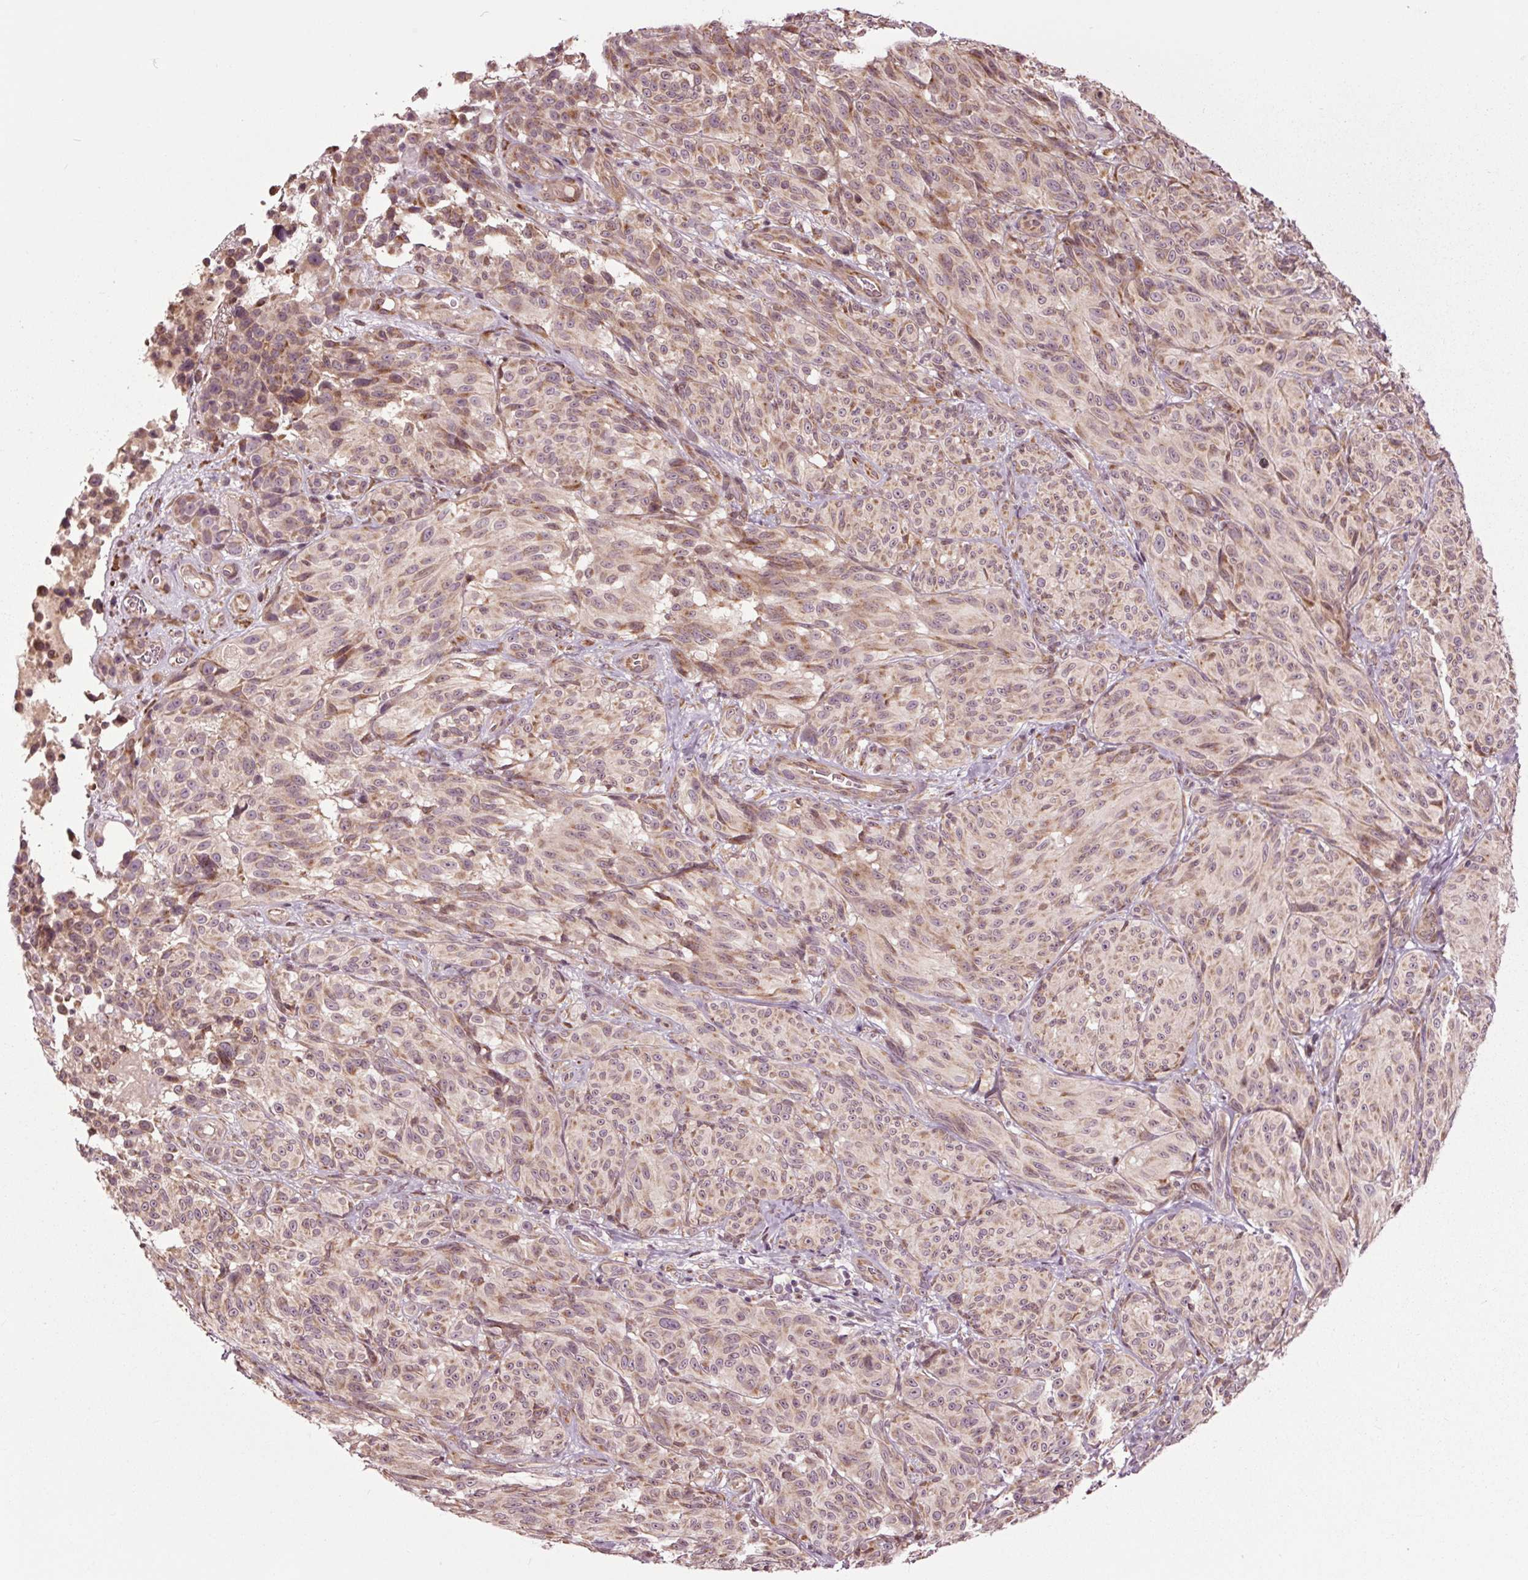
{"staining": {"intensity": "weak", "quantity": "25%-75%", "location": "cytoplasmic/membranous"}, "tissue": "melanoma", "cell_type": "Tumor cells", "image_type": "cancer", "snomed": [{"axis": "morphology", "description": "Malignant melanoma, NOS"}, {"axis": "topography", "description": "Skin"}], "caption": "Immunohistochemistry (IHC) photomicrograph of neoplastic tissue: melanoma stained using immunohistochemistry (IHC) demonstrates low levels of weak protein expression localized specifically in the cytoplasmic/membranous of tumor cells, appearing as a cytoplasmic/membranous brown color.", "gene": "HAUS5", "patient": {"sex": "female", "age": 85}}